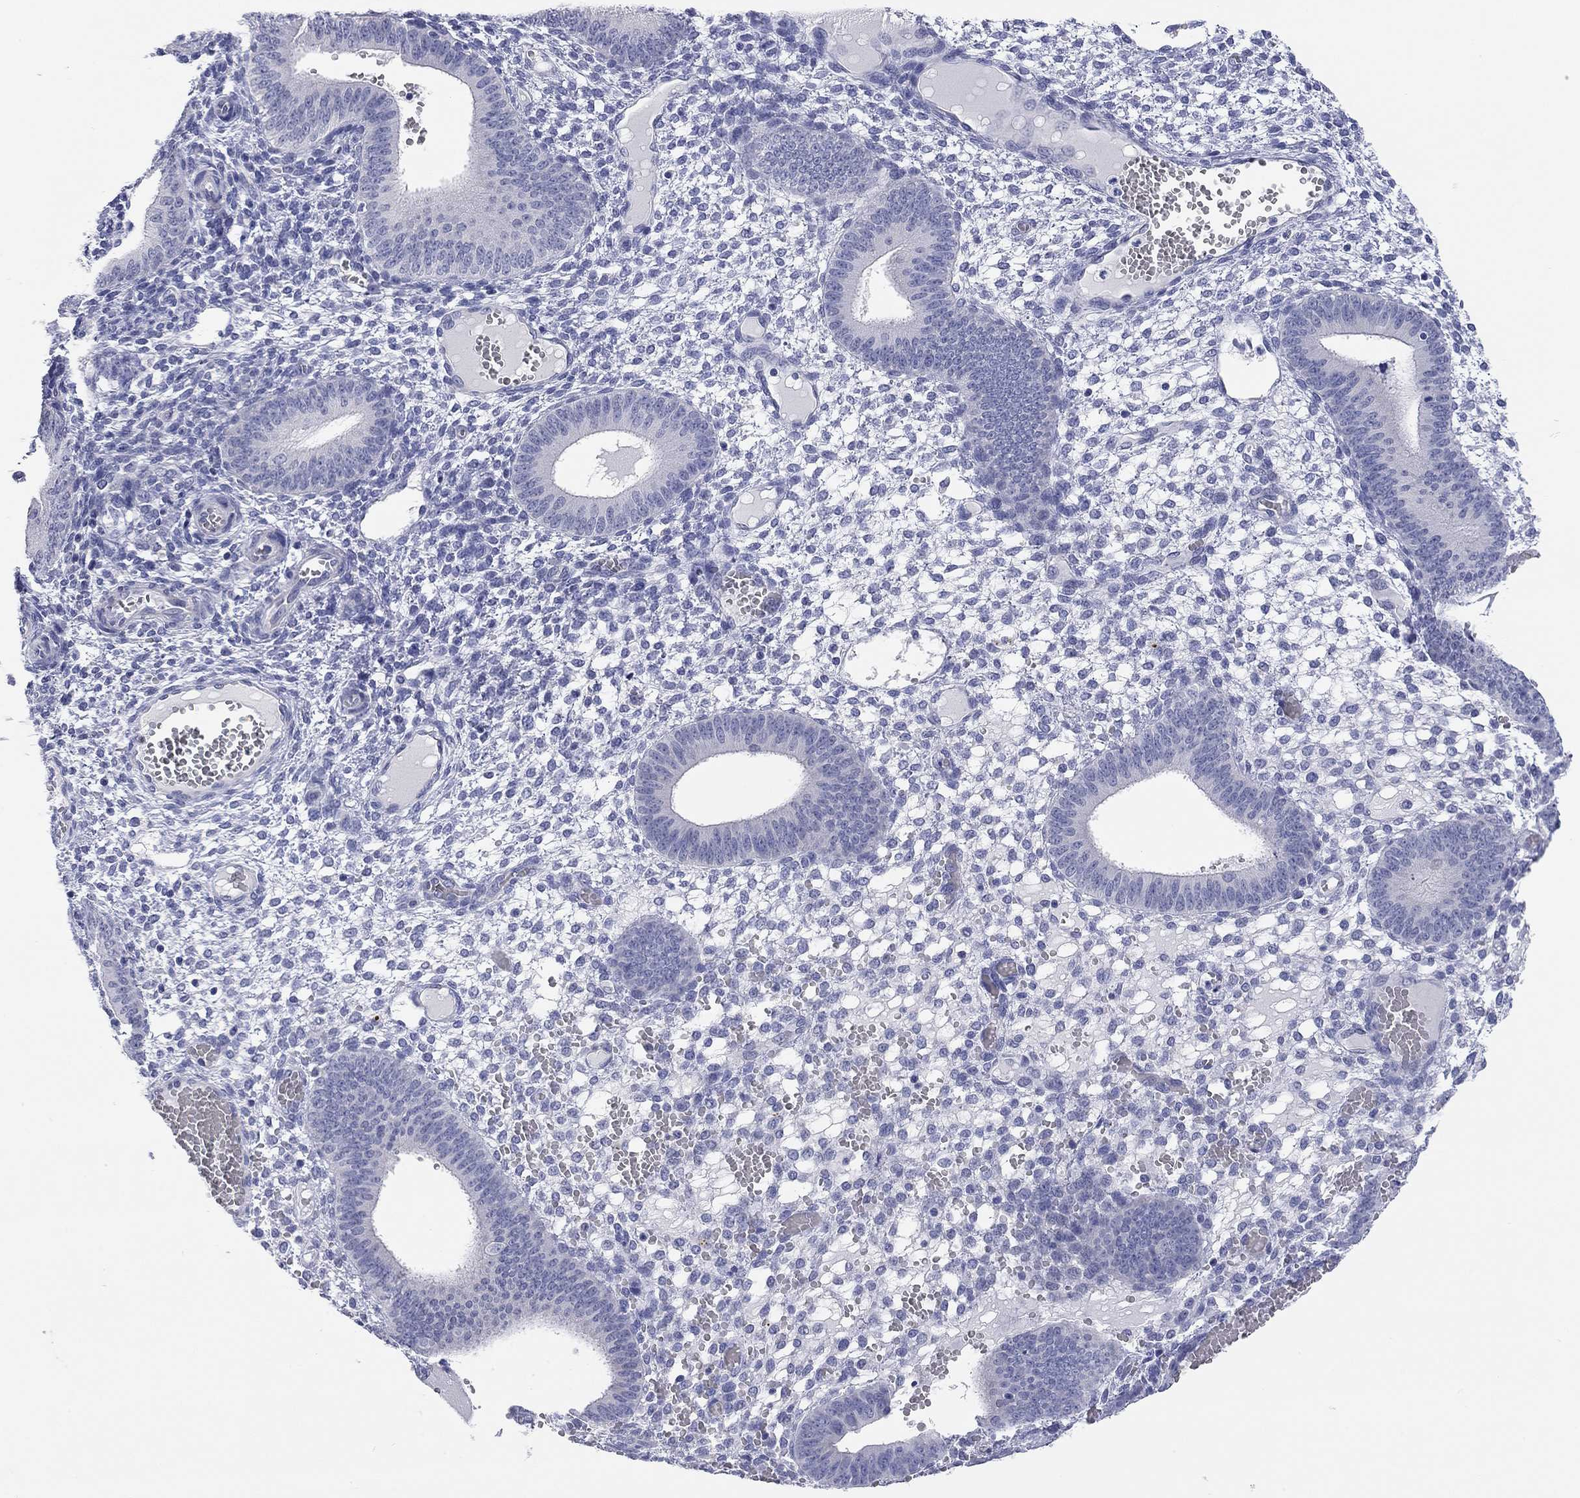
{"staining": {"intensity": "negative", "quantity": "none", "location": "none"}, "tissue": "endometrium", "cell_type": "Cells in endometrial stroma", "image_type": "normal", "snomed": [{"axis": "morphology", "description": "Normal tissue, NOS"}, {"axis": "topography", "description": "Endometrium"}], "caption": "High magnification brightfield microscopy of unremarkable endometrium stained with DAB (3,3'-diaminobenzidine) (brown) and counterstained with hematoxylin (blue): cells in endometrial stroma show no significant expression. Nuclei are stained in blue.", "gene": "ENSG00000269035", "patient": {"sex": "female", "age": 42}}